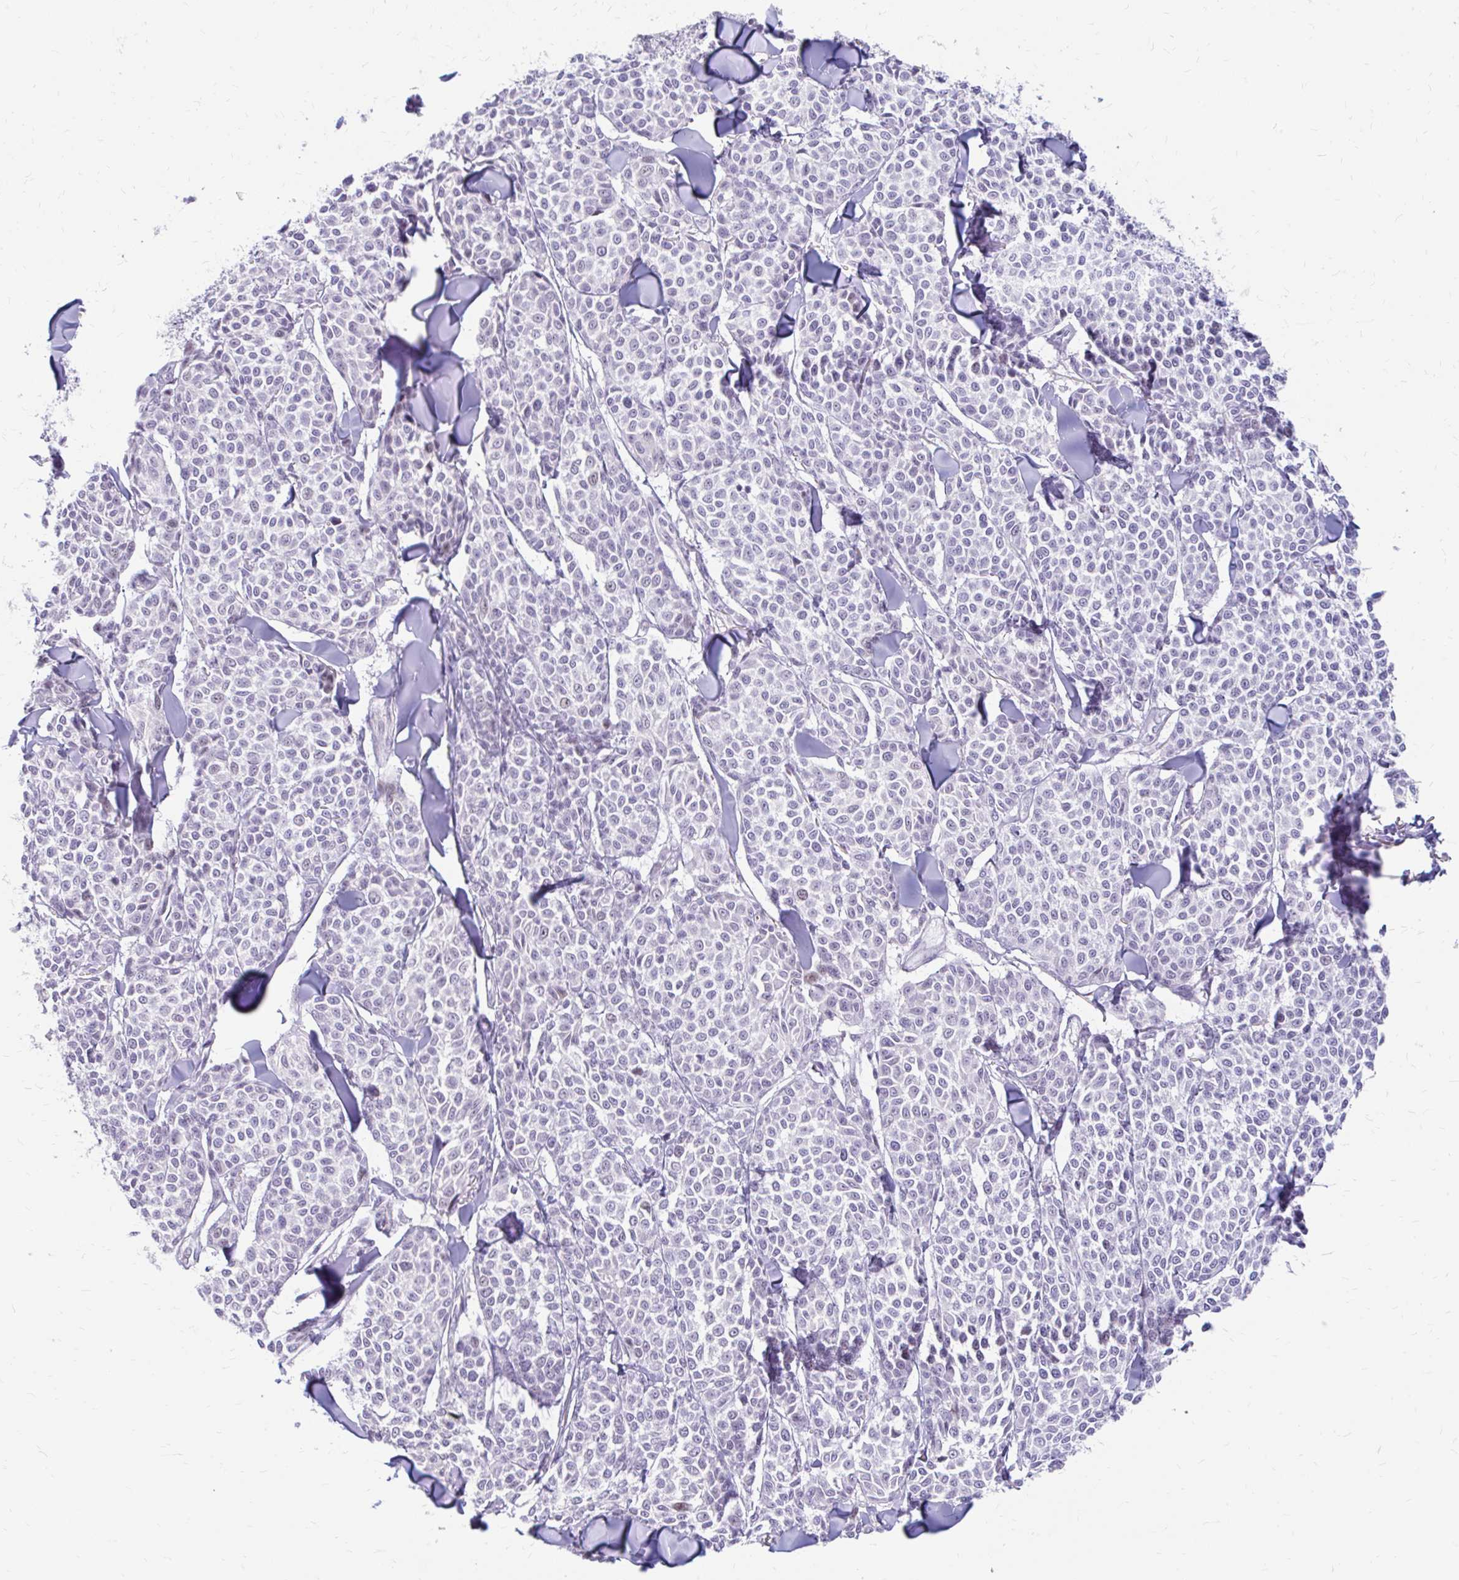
{"staining": {"intensity": "weak", "quantity": "<25%", "location": "nuclear"}, "tissue": "melanoma", "cell_type": "Tumor cells", "image_type": "cancer", "snomed": [{"axis": "morphology", "description": "Malignant melanoma, NOS"}, {"axis": "topography", "description": "Skin"}], "caption": "Immunohistochemical staining of malignant melanoma displays no significant positivity in tumor cells.", "gene": "RGS16", "patient": {"sex": "male", "age": 46}}